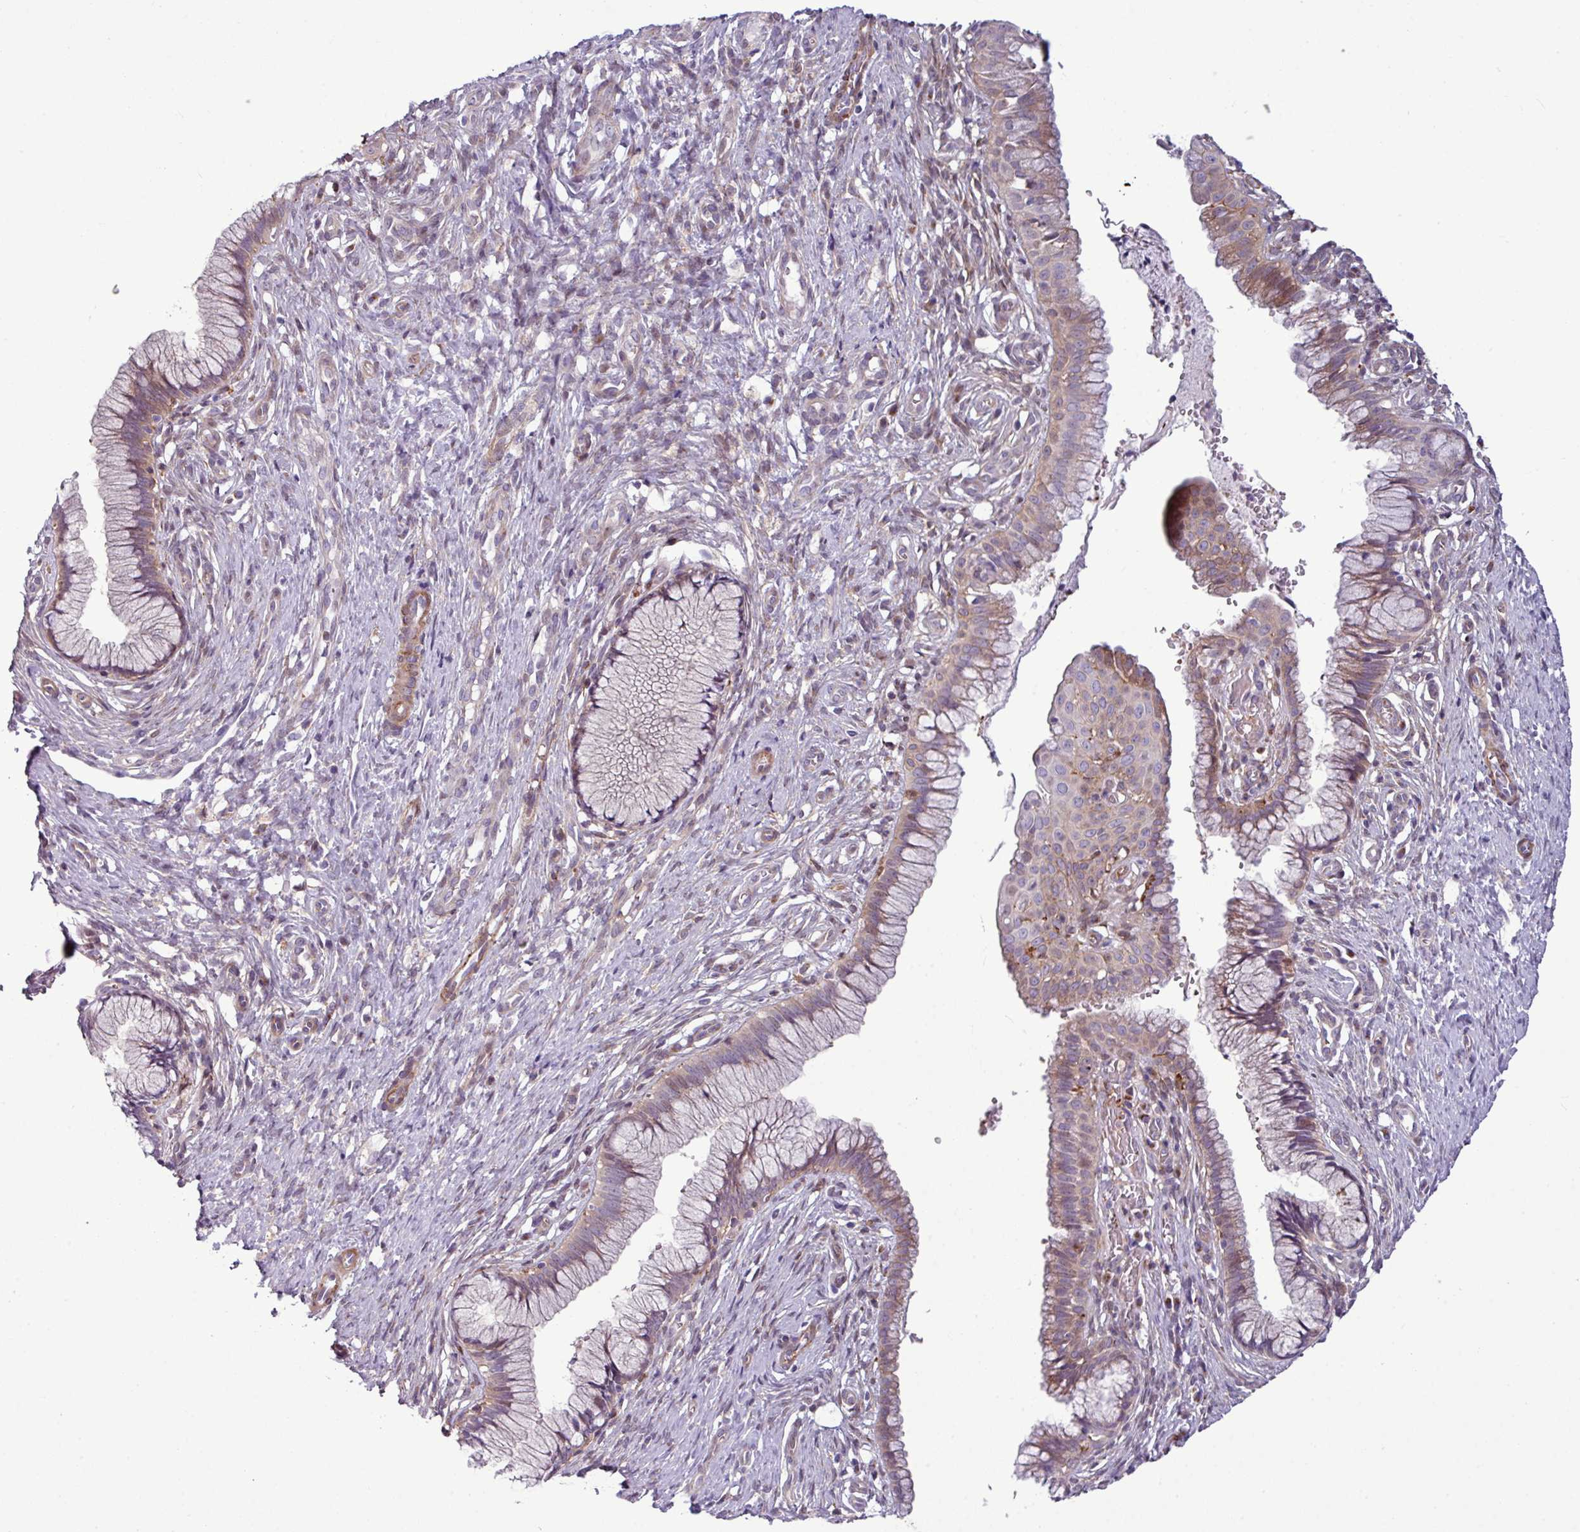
{"staining": {"intensity": "weak", "quantity": "25%-75%", "location": "cytoplasmic/membranous"}, "tissue": "cervix", "cell_type": "Glandular cells", "image_type": "normal", "snomed": [{"axis": "morphology", "description": "Normal tissue, NOS"}, {"axis": "topography", "description": "Cervix"}], "caption": "This micrograph demonstrates immunohistochemistry staining of unremarkable human cervix, with low weak cytoplasmic/membranous staining in approximately 25%-75% of glandular cells.", "gene": "COL8A1", "patient": {"sex": "female", "age": 36}}